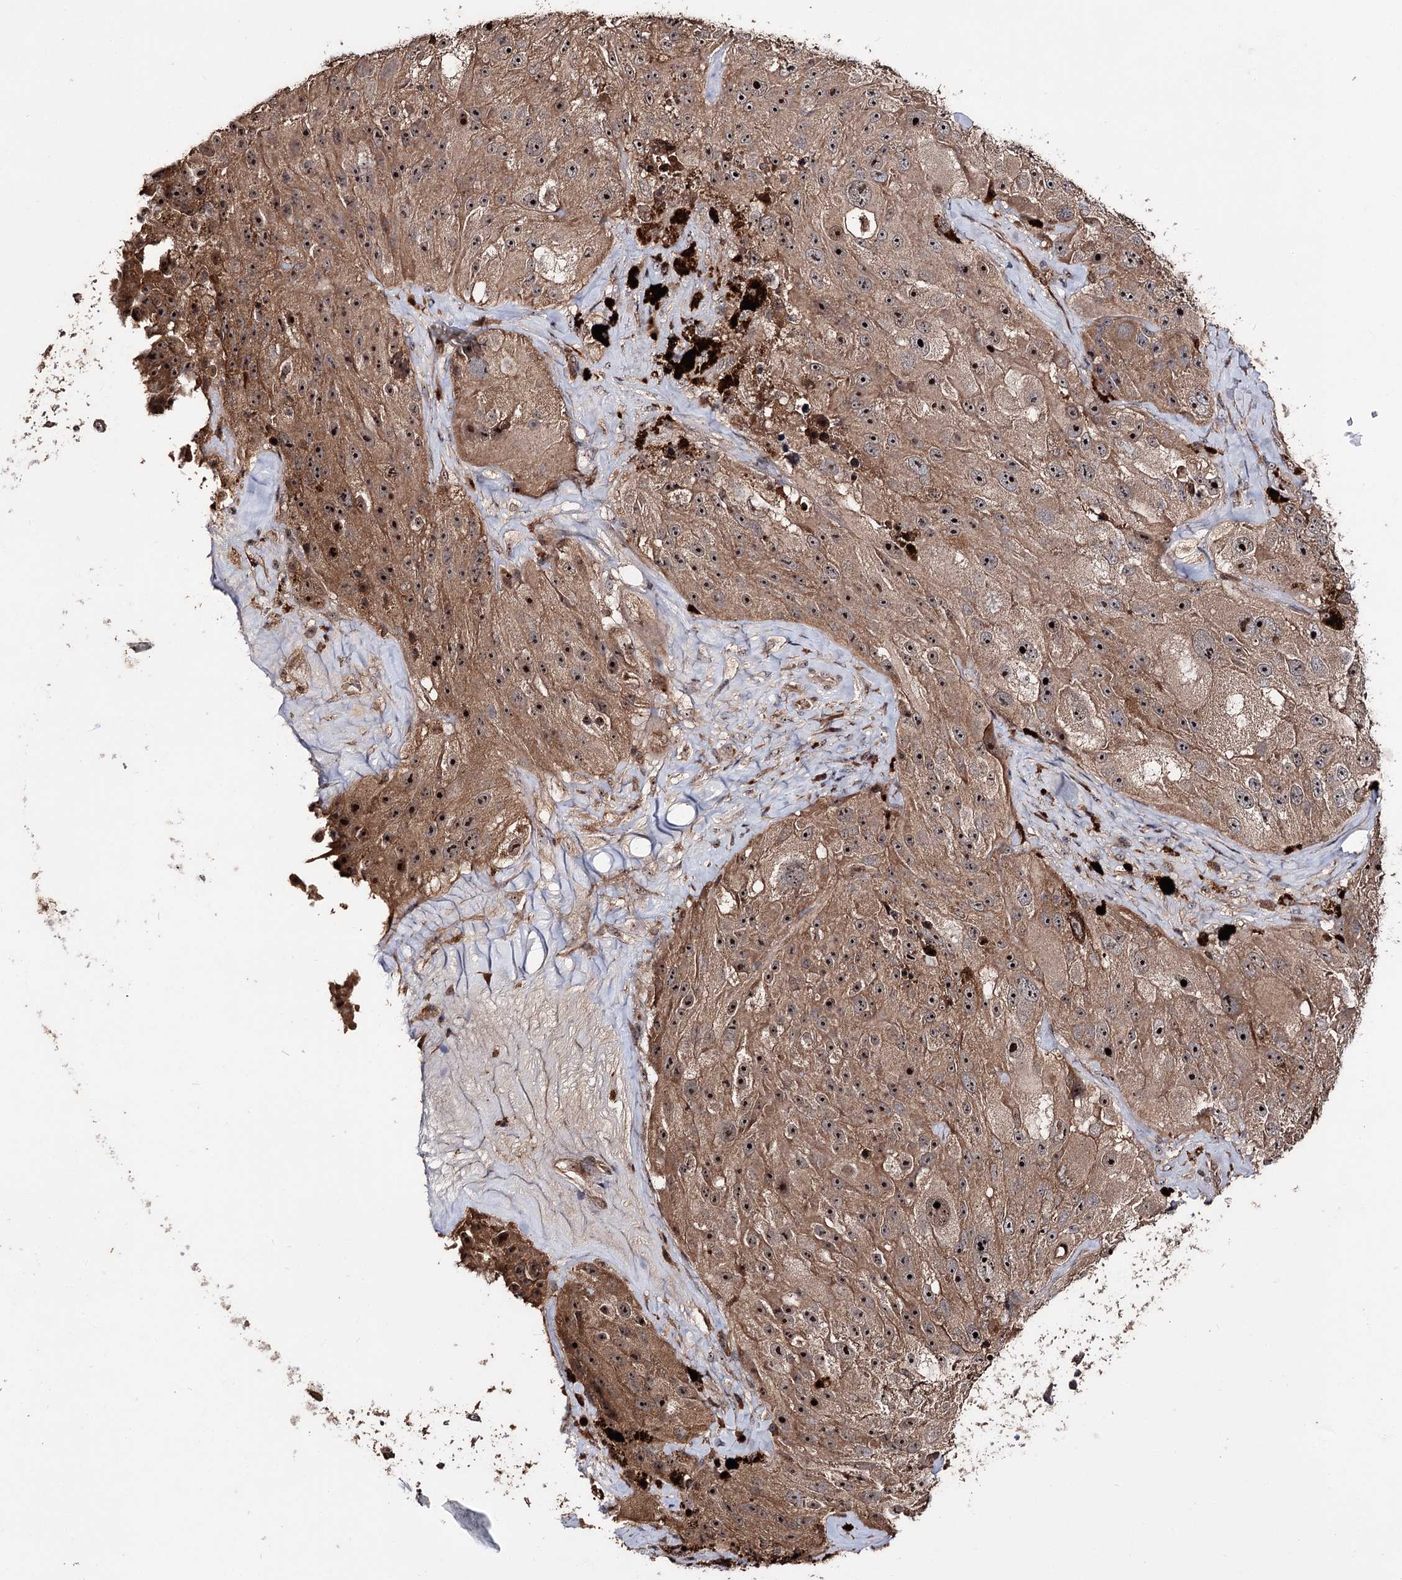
{"staining": {"intensity": "strong", "quantity": ">75%", "location": "cytoplasmic/membranous,nuclear"}, "tissue": "melanoma", "cell_type": "Tumor cells", "image_type": "cancer", "snomed": [{"axis": "morphology", "description": "Malignant melanoma, Metastatic site"}, {"axis": "topography", "description": "Lymph node"}], "caption": "An image of malignant melanoma (metastatic site) stained for a protein shows strong cytoplasmic/membranous and nuclear brown staining in tumor cells. (Brightfield microscopy of DAB IHC at high magnification).", "gene": "FAM53B", "patient": {"sex": "male", "age": 62}}